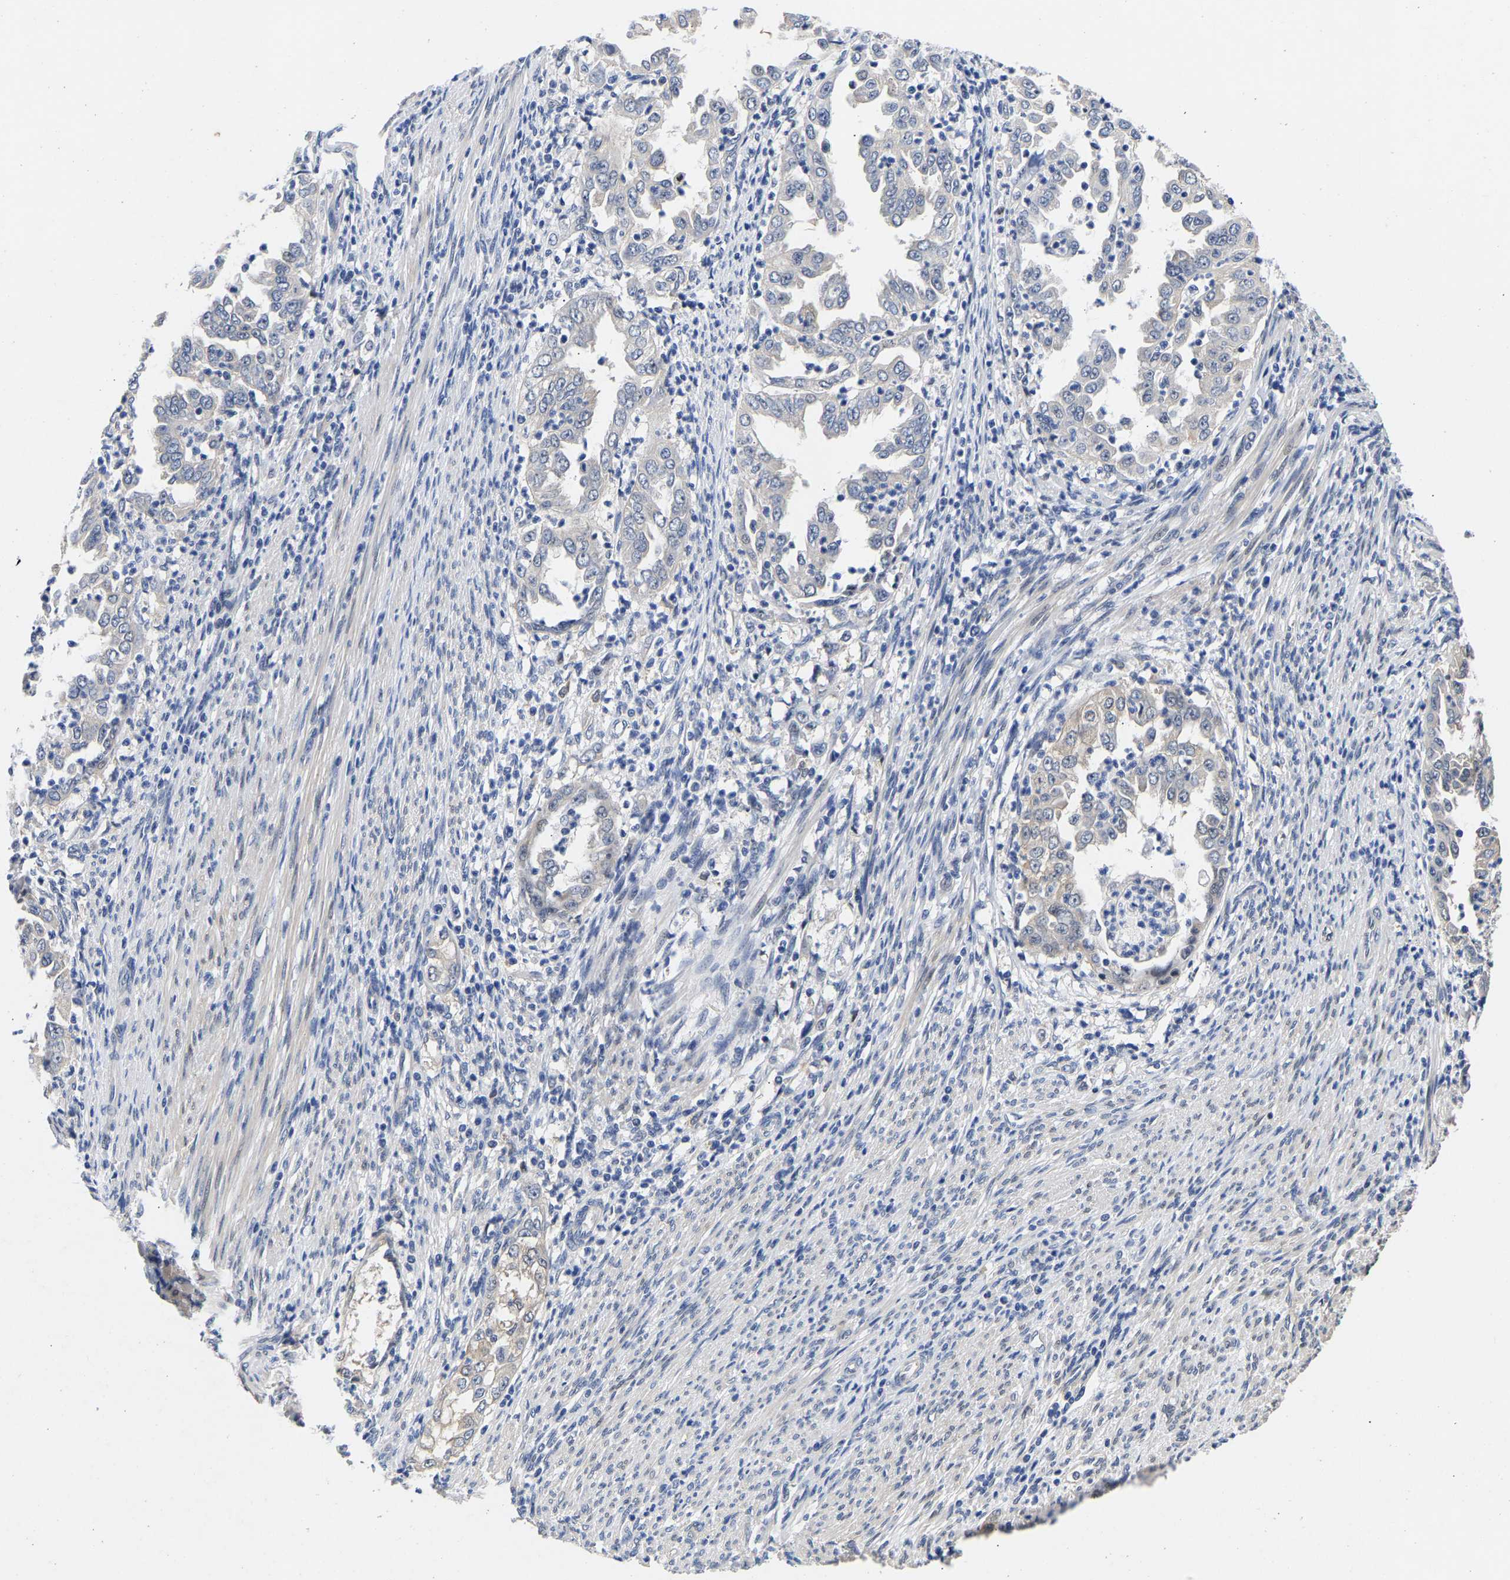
{"staining": {"intensity": "negative", "quantity": "none", "location": "none"}, "tissue": "endometrial cancer", "cell_type": "Tumor cells", "image_type": "cancer", "snomed": [{"axis": "morphology", "description": "Adenocarcinoma, NOS"}, {"axis": "topography", "description": "Endometrium"}], "caption": "This is a photomicrograph of immunohistochemistry staining of endometrial cancer (adenocarcinoma), which shows no positivity in tumor cells.", "gene": "CCDC6", "patient": {"sex": "female", "age": 85}}